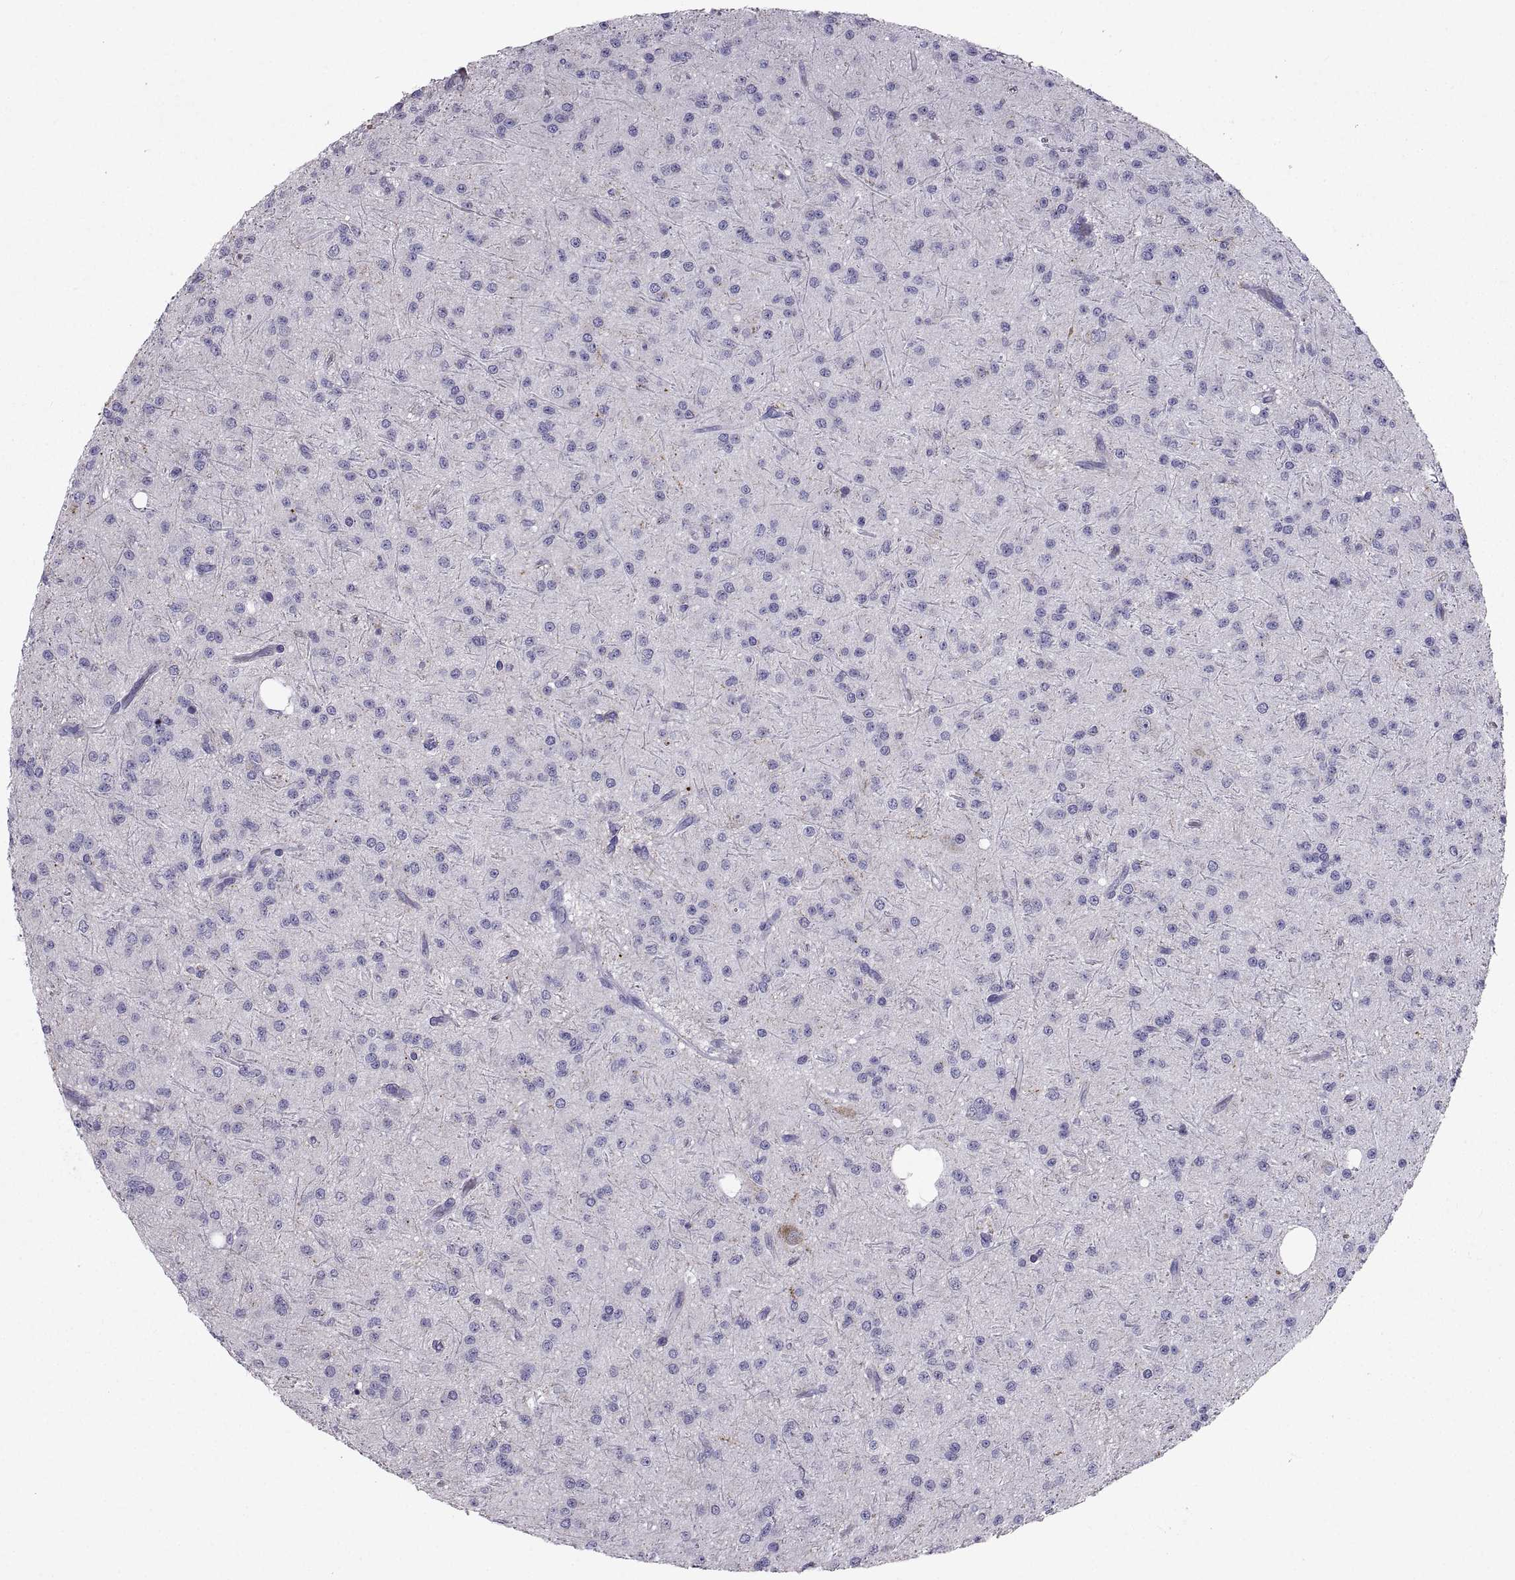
{"staining": {"intensity": "negative", "quantity": "none", "location": "none"}, "tissue": "glioma", "cell_type": "Tumor cells", "image_type": "cancer", "snomed": [{"axis": "morphology", "description": "Glioma, malignant, Low grade"}, {"axis": "topography", "description": "Brain"}], "caption": "There is no significant expression in tumor cells of glioma.", "gene": "PCSK1N", "patient": {"sex": "male", "age": 27}}